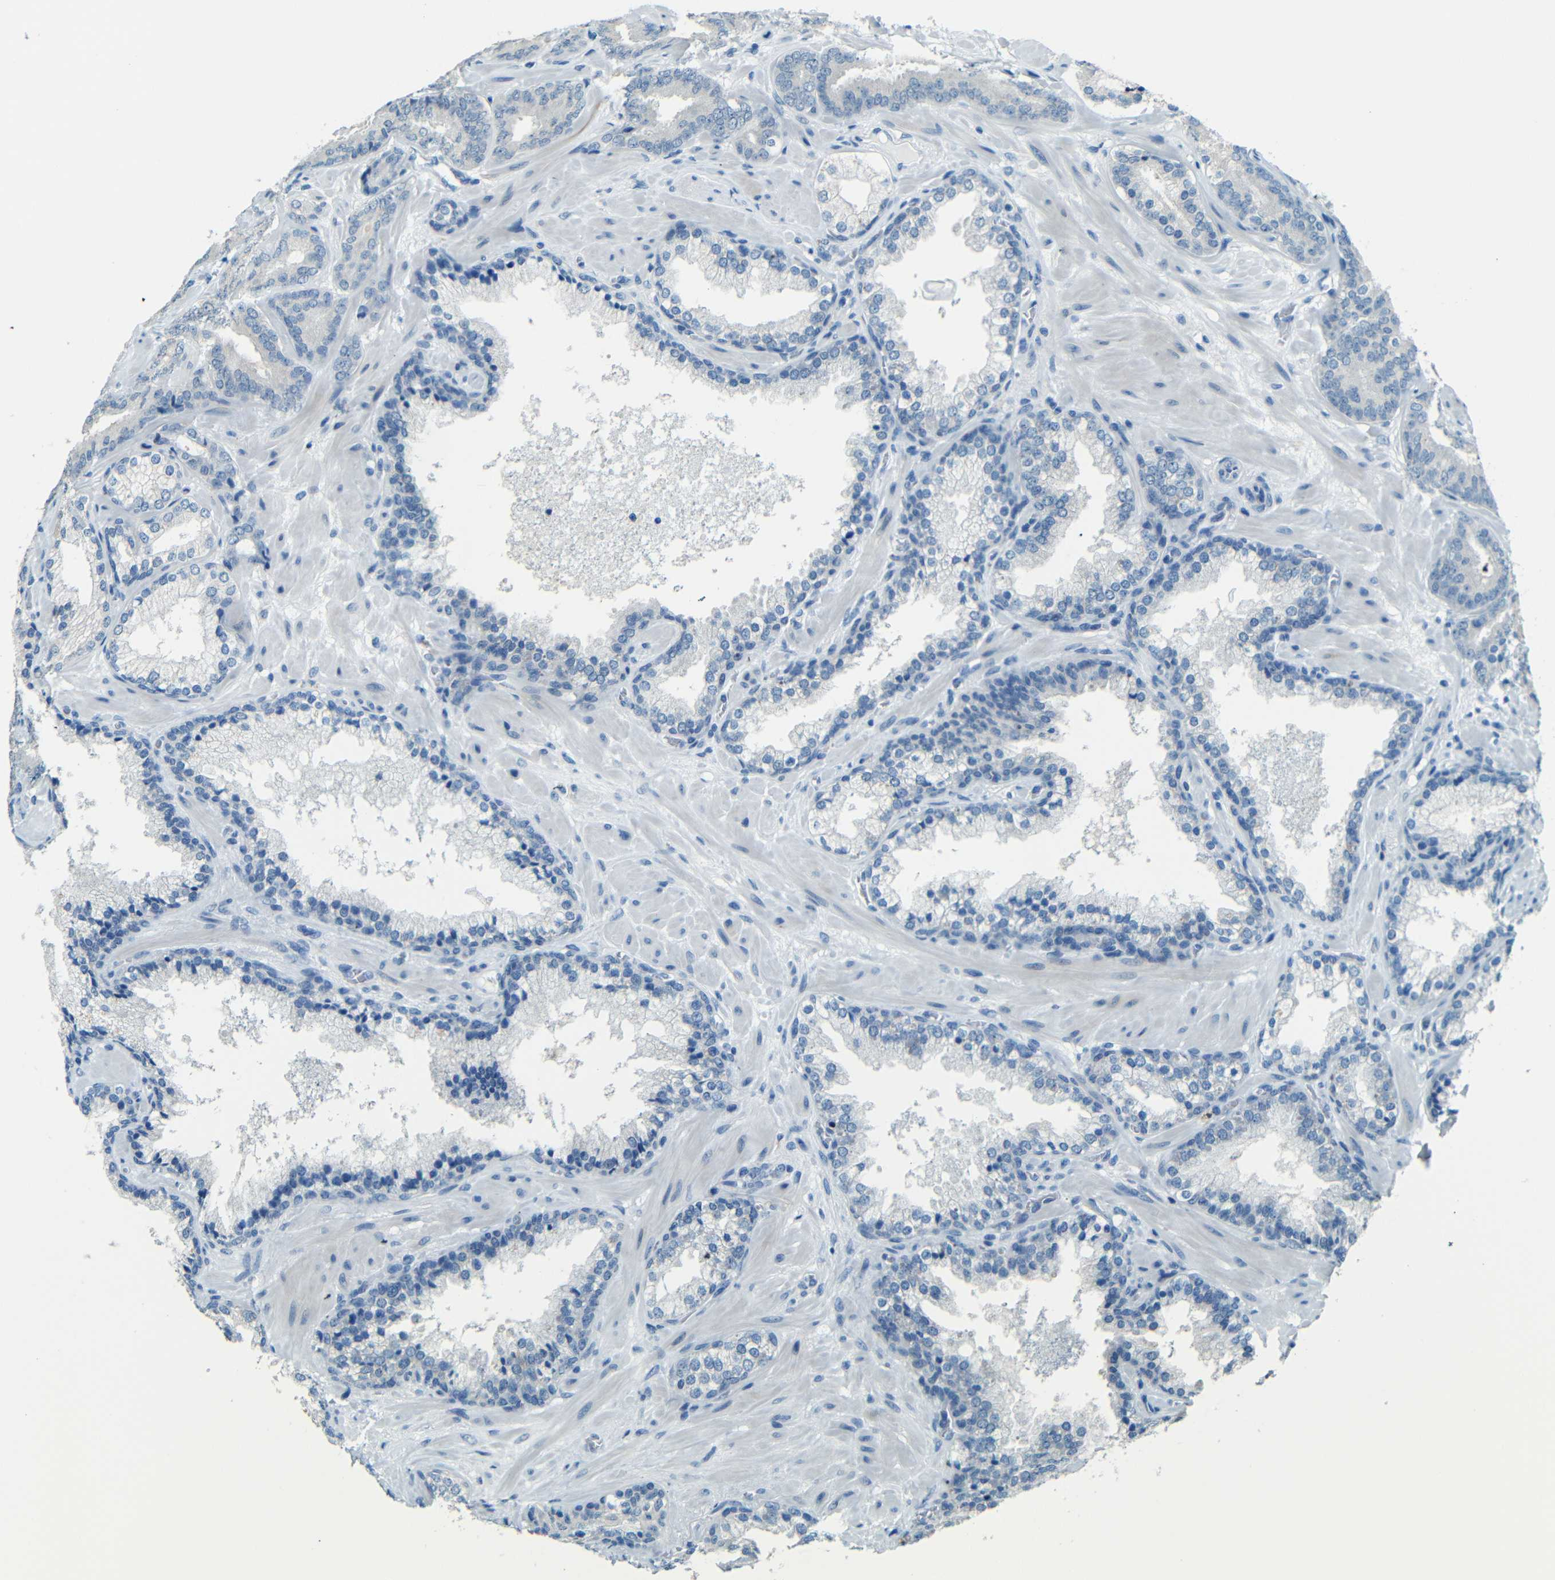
{"staining": {"intensity": "negative", "quantity": "none", "location": "none"}, "tissue": "prostate cancer", "cell_type": "Tumor cells", "image_type": "cancer", "snomed": [{"axis": "morphology", "description": "Adenocarcinoma, Low grade"}, {"axis": "topography", "description": "Prostate"}], "caption": "The immunohistochemistry image has no significant positivity in tumor cells of prostate cancer tissue.", "gene": "ZMAT1", "patient": {"sex": "male", "age": 63}}